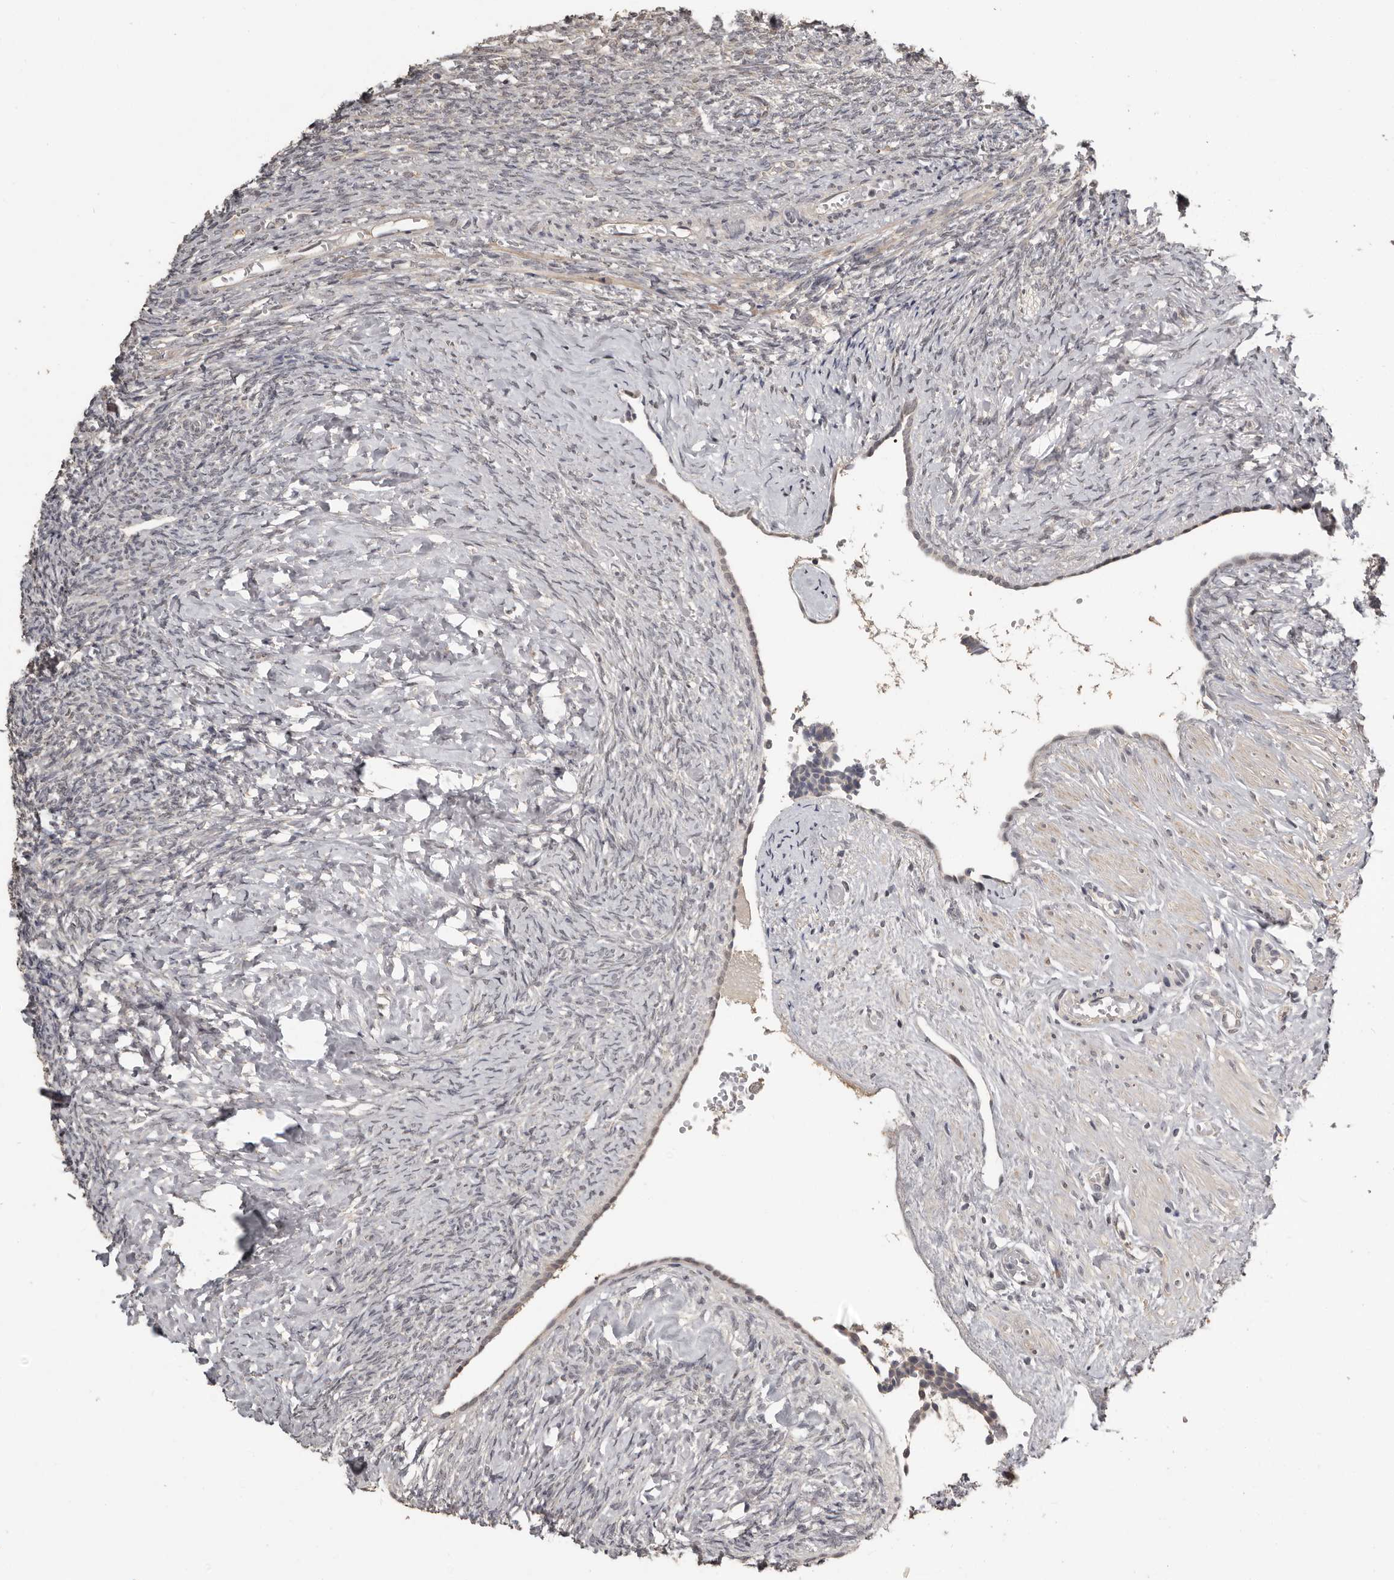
{"staining": {"intensity": "negative", "quantity": "none", "location": "none"}, "tissue": "ovary", "cell_type": "Ovarian stroma cells", "image_type": "normal", "snomed": [{"axis": "morphology", "description": "Normal tissue, NOS"}, {"axis": "topography", "description": "Ovary"}], "caption": "IHC micrograph of normal ovary: ovary stained with DAB shows no significant protein staining in ovarian stroma cells.", "gene": "ZFP14", "patient": {"sex": "female", "age": 41}}